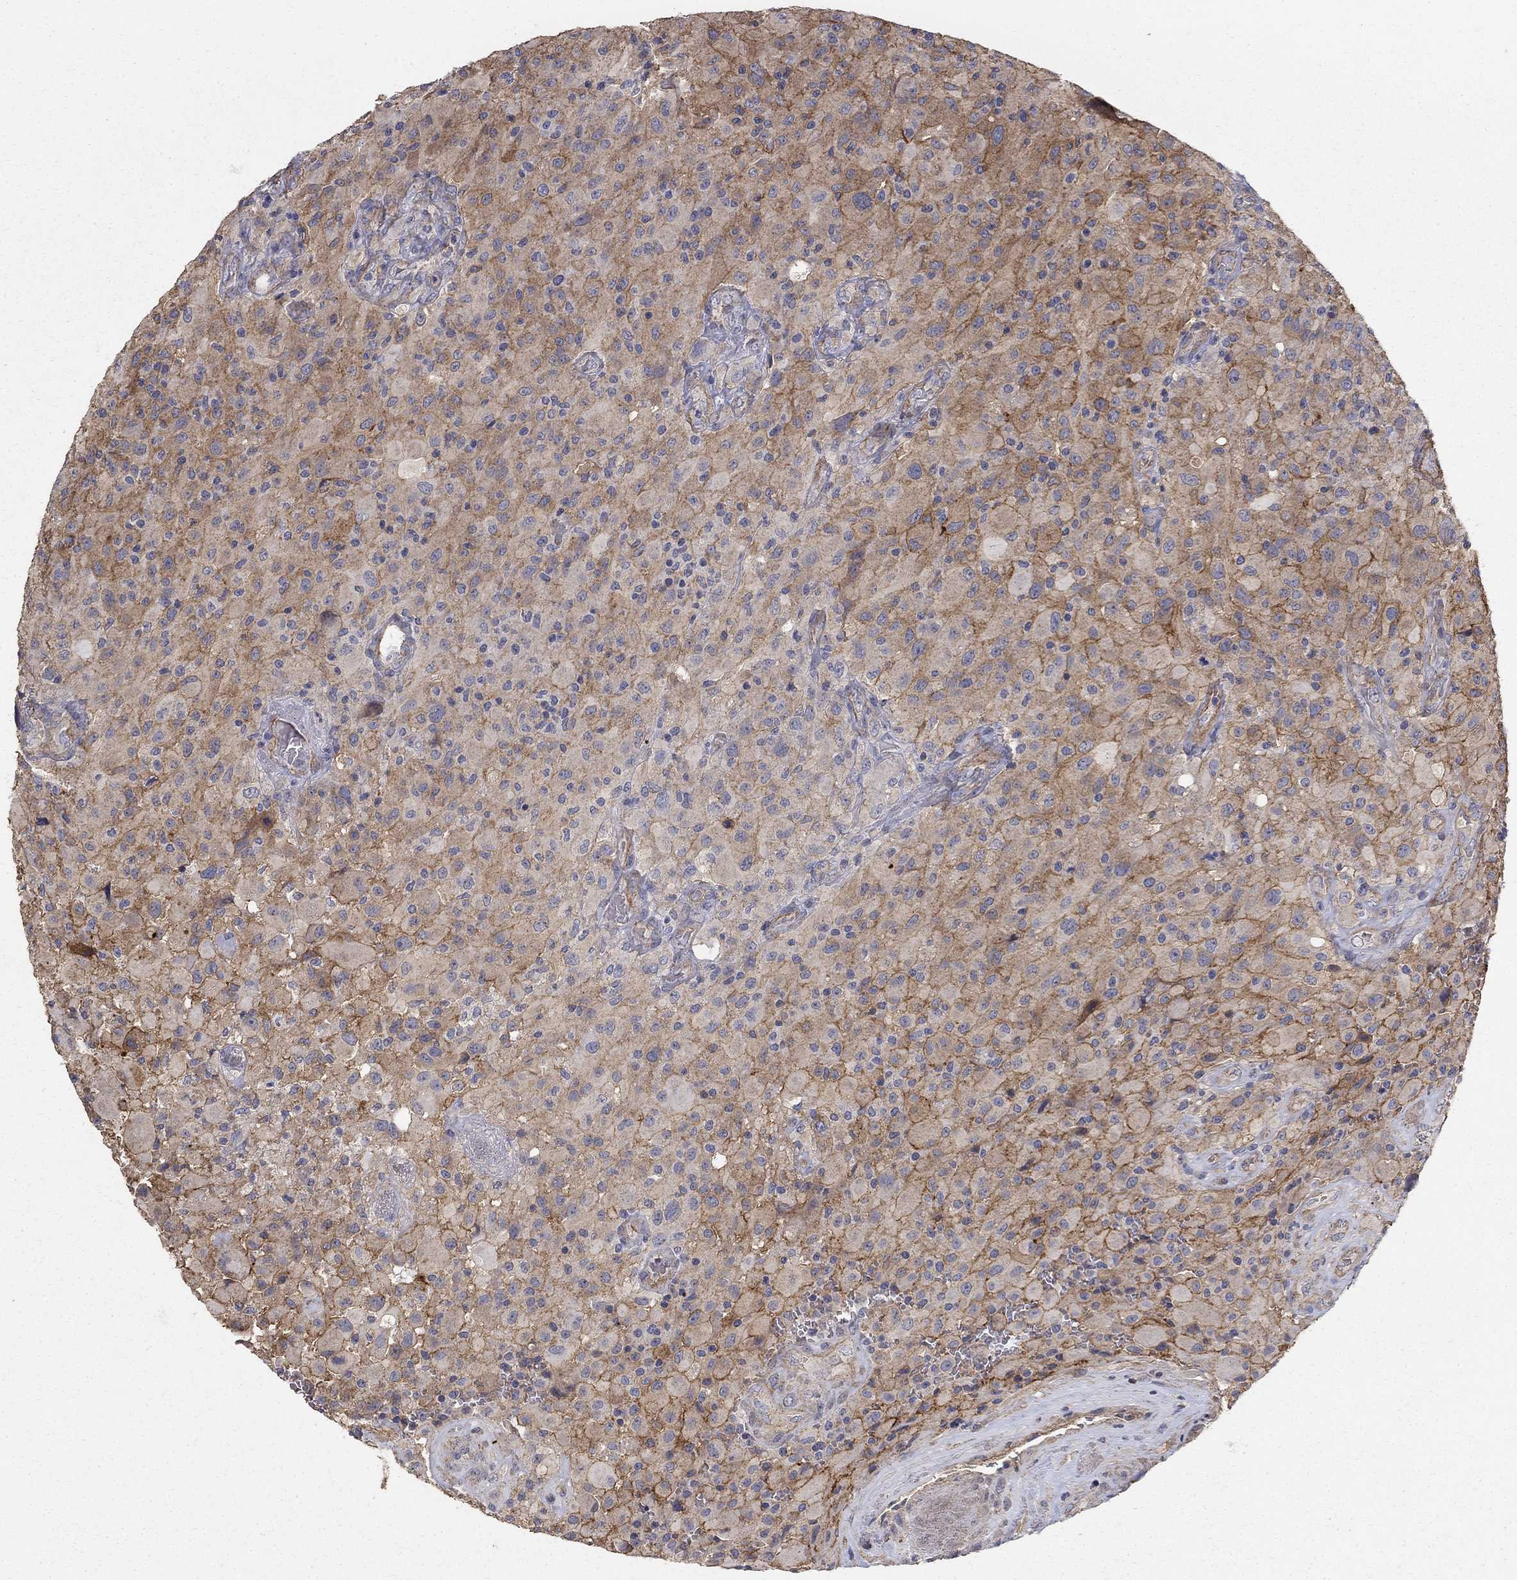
{"staining": {"intensity": "moderate", "quantity": "25%-75%", "location": "cytoplasmic/membranous"}, "tissue": "glioma", "cell_type": "Tumor cells", "image_type": "cancer", "snomed": [{"axis": "morphology", "description": "Glioma, malignant, High grade"}, {"axis": "topography", "description": "Cerebral cortex"}], "caption": "Human glioma stained for a protein (brown) demonstrates moderate cytoplasmic/membranous positive staining in approximately 25%-75% of tumor cells.", "gene": "MPP2", "patient": {"sex": "male", "age": 35}}